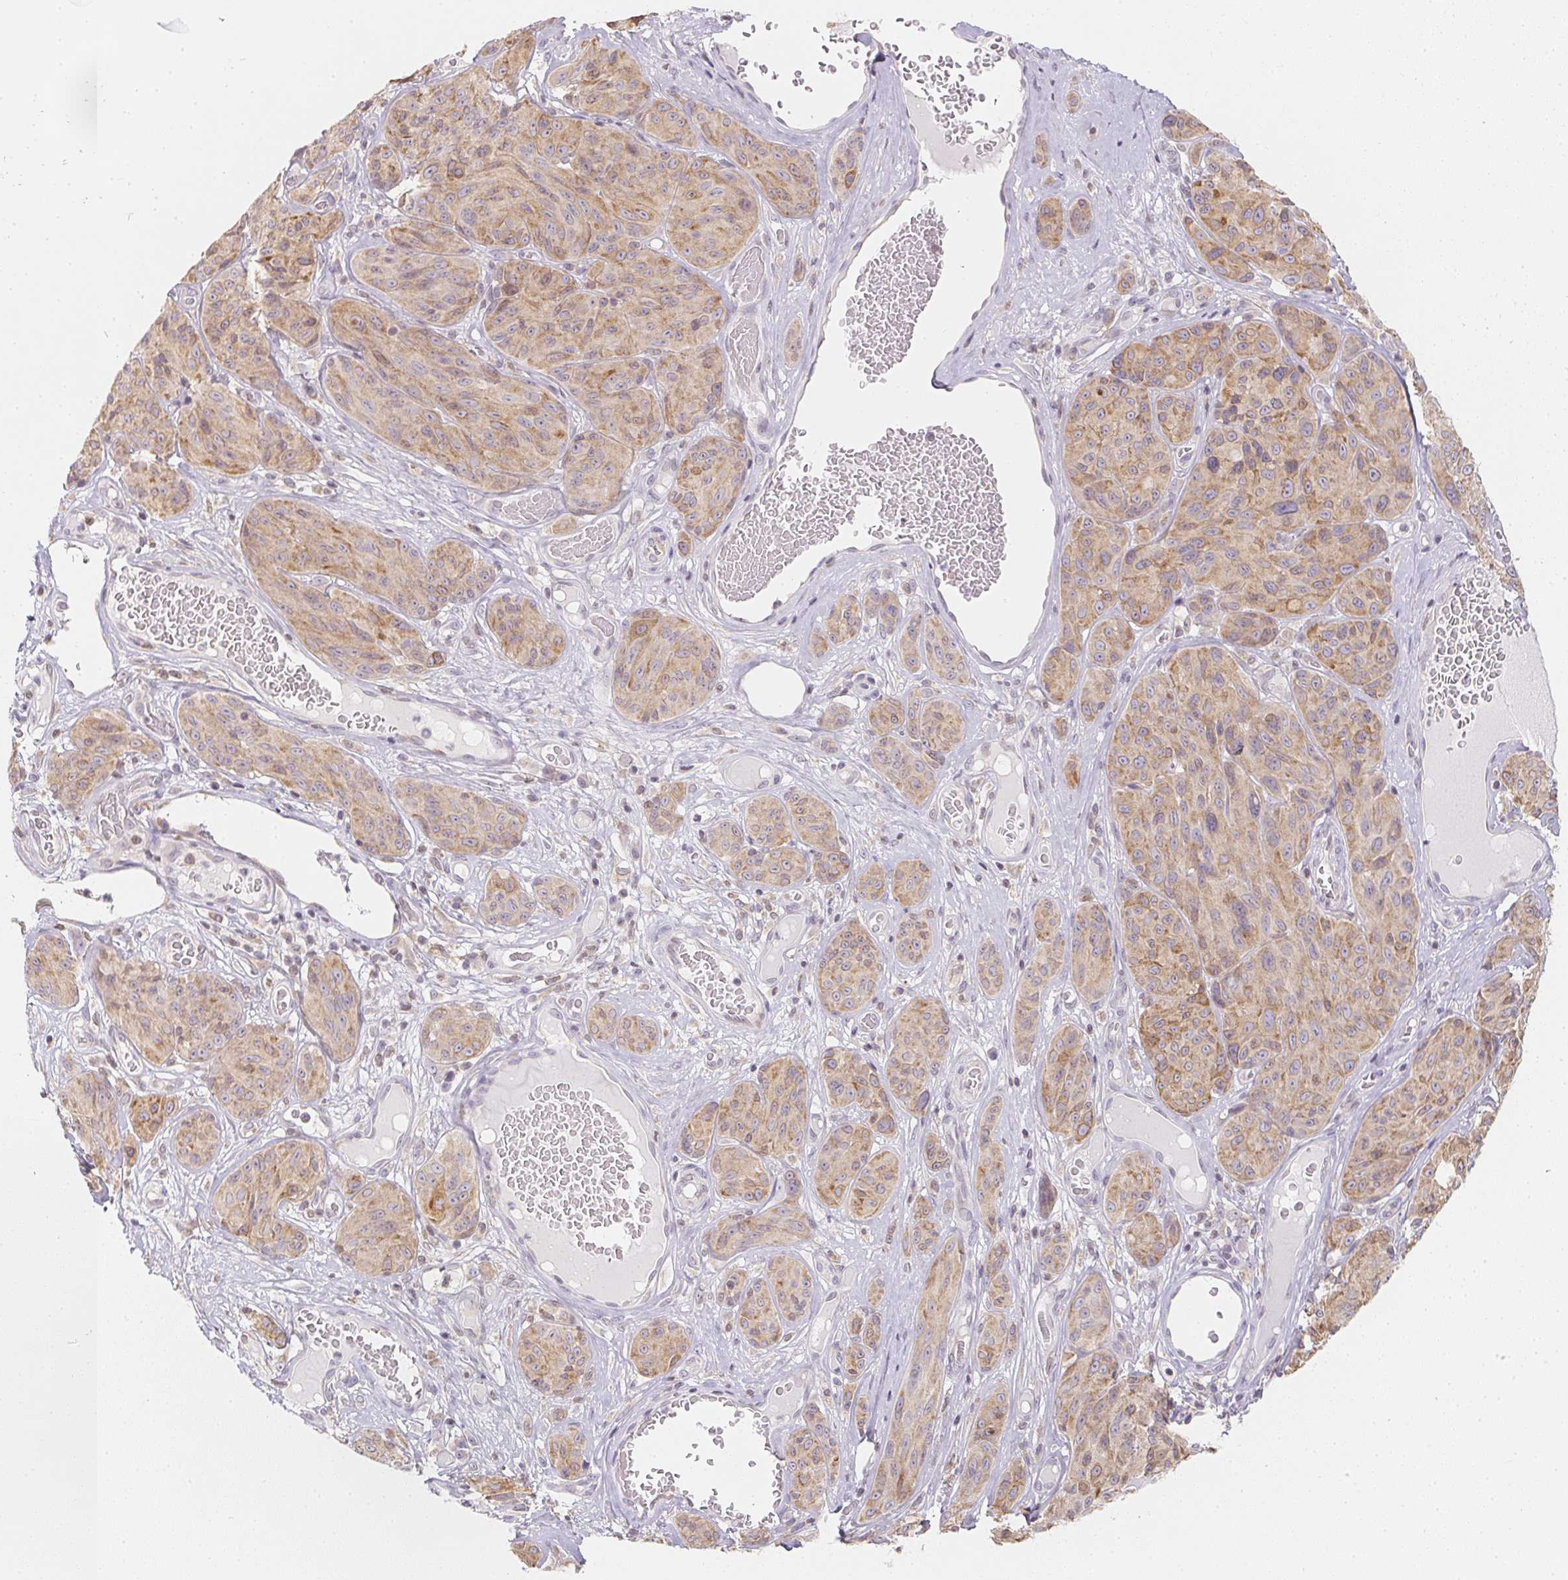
{"staining": {"intensity": "weak", "quantity": ">75%", "location": "cytoplasmic/membranous"}, "tissue": "melanoma", "cell_type": "Tumor cells", "image_type": "cancer", "snomed": [{"axis": "morphology", "description": "Malignant melanoma, NOS"}, {"axis": "topography", "description": "Skin"}], "caption": "Immunohistochemistry histopathology image of malignant melanoma stained for a protein (brown), which displays low levels of weak cytoplasmic/membranous expression in approximately >75% of tumor cells.", "gene": "SOAT1", "patient": {"sex": "male", "age": 91}}